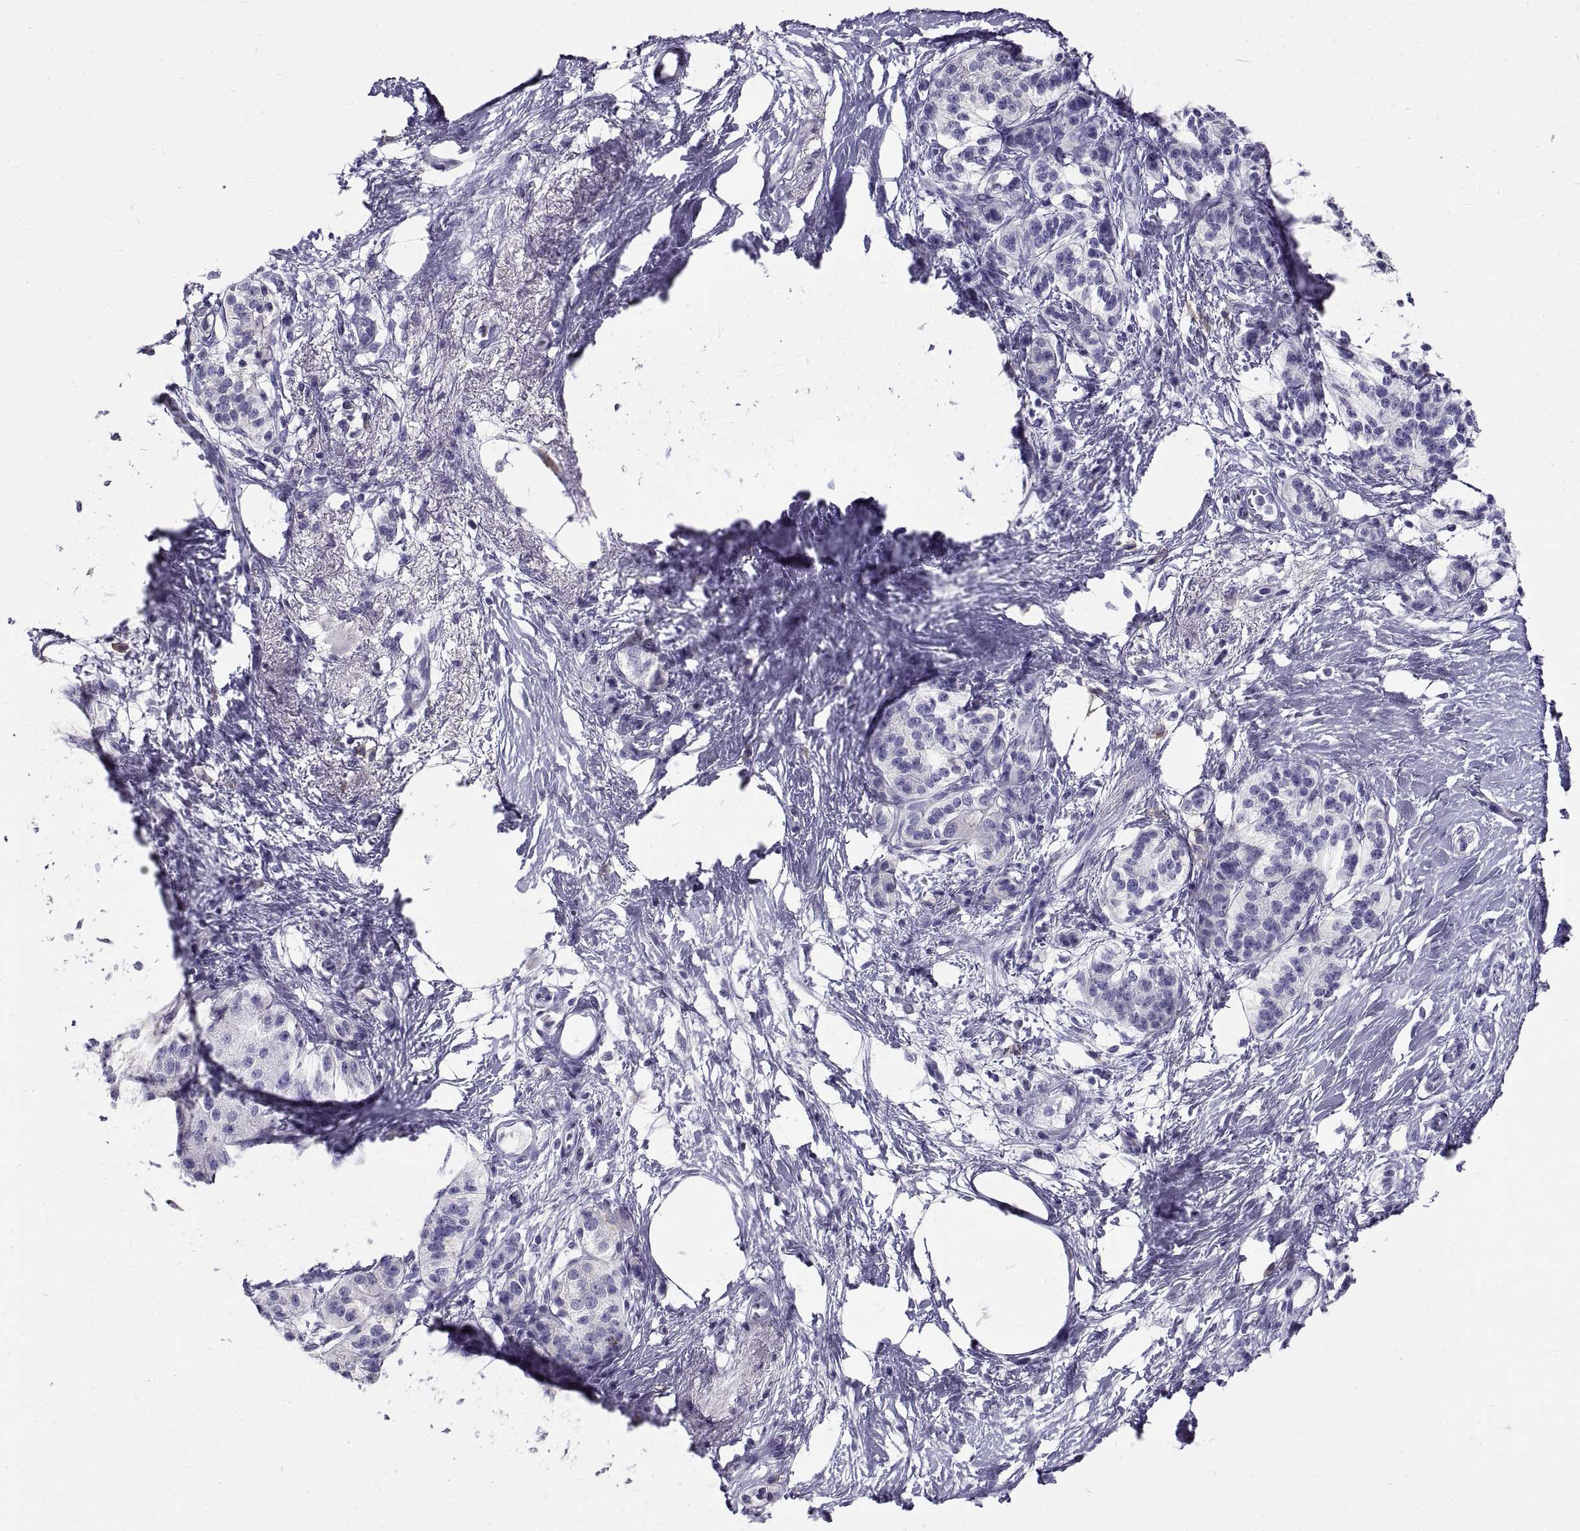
{"staining": {"intensity": "negative", "quantity": "none", "location": "none"}, "tissue": "pancreatic cancer", "cell_type": "Tumor cells", "image_type": "cancer", "snomed": [{"axis": "morphology", "description": "Adenocarcinoma, NOS"}, {"axis": "topography", "description": "Pancreas"}], "caption": "Protein analysis of adenocarcinoma (pancreatic) reveals no significant positivity in tumor cells.", "gene": "GNG12", "patient": {"sex": "female", "age": 72}}